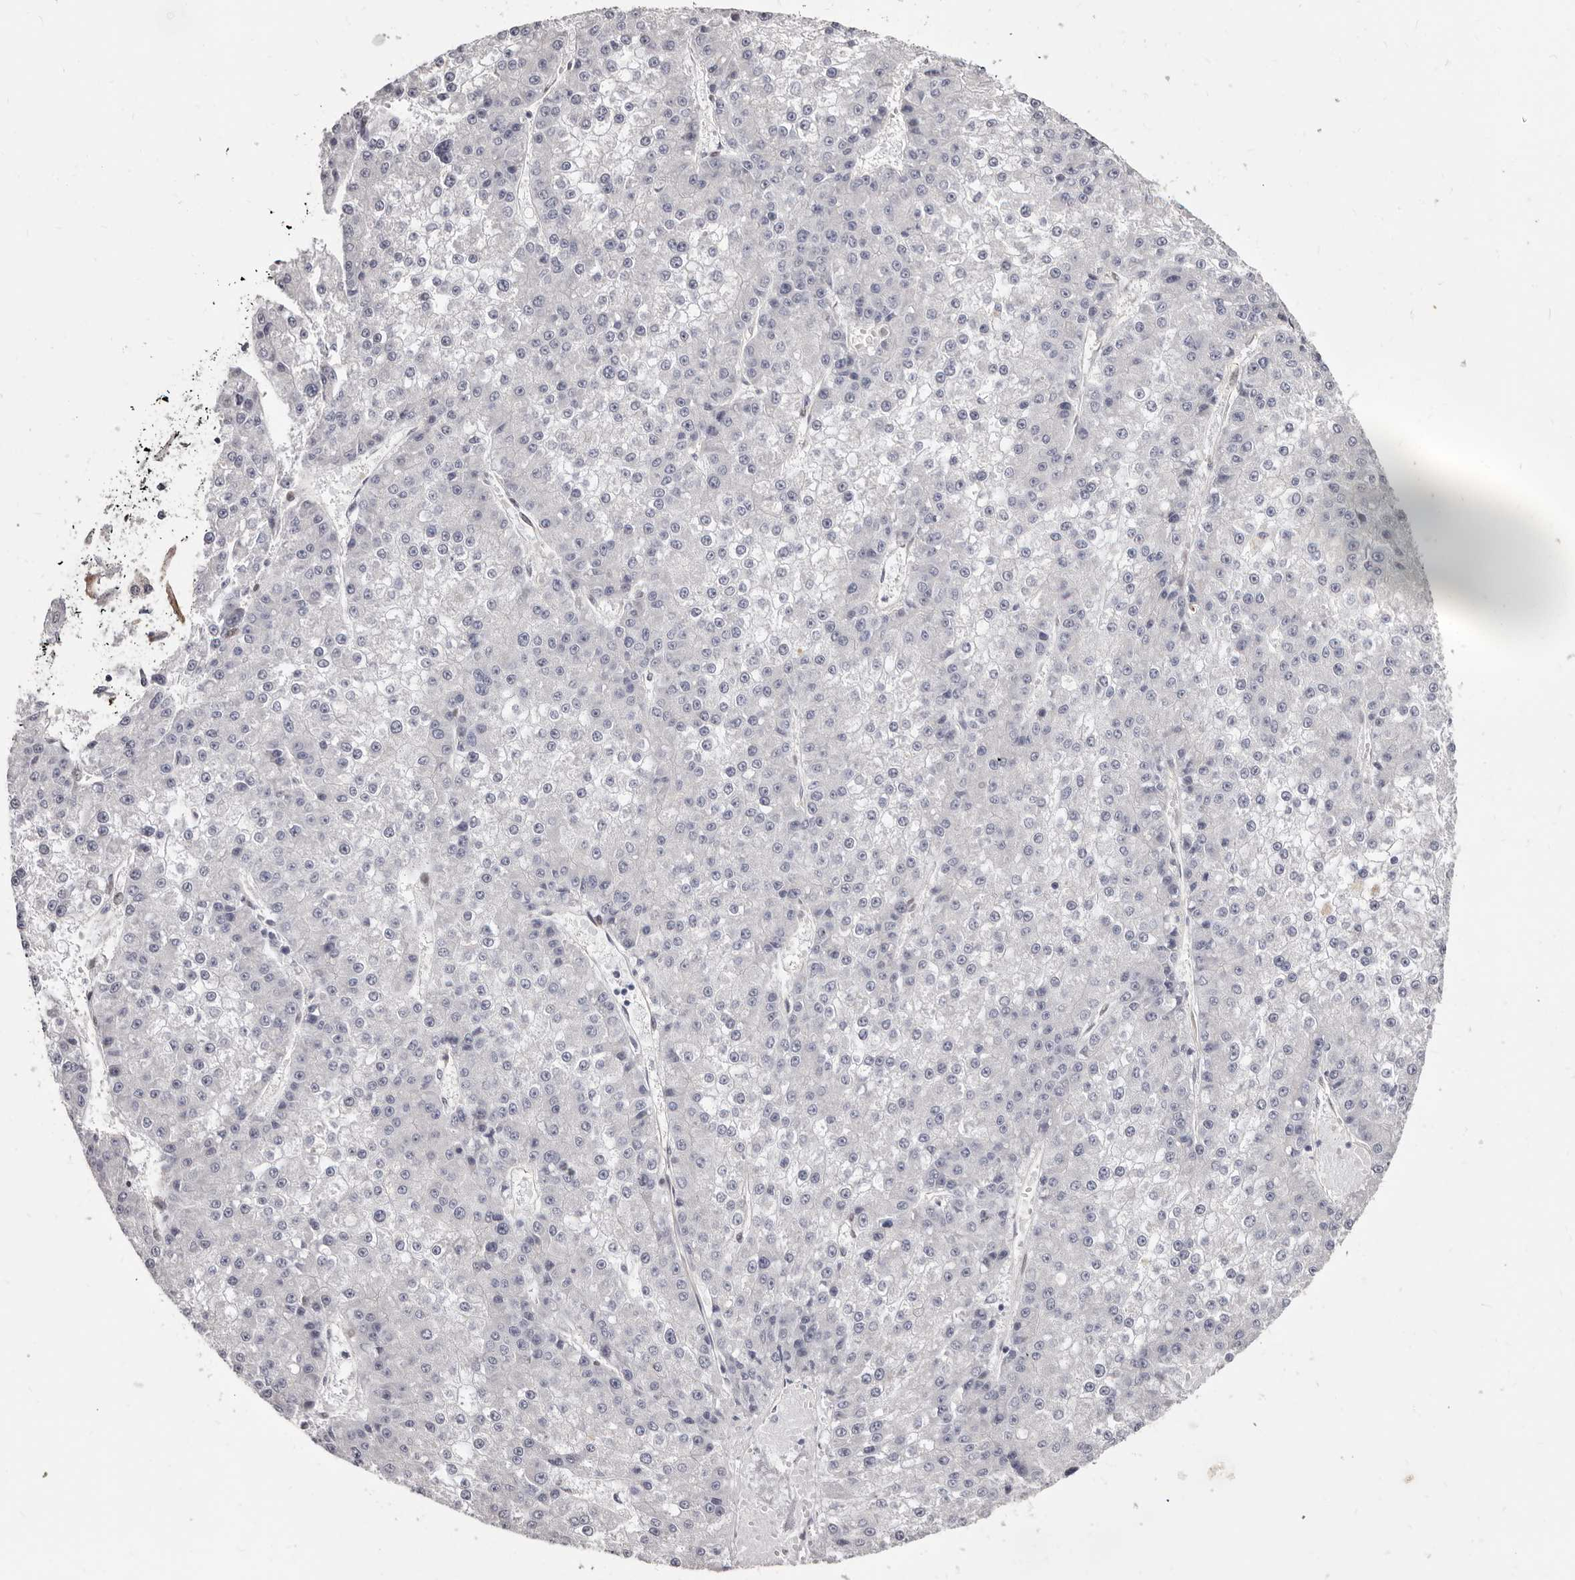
{"staining": {"intensity": "negative", "quantity": "none", "location": "none"}, "tissue": "liver cancer", "cell_type": "Tumor cells", "image_type": "cancer", "snomed": [{"axis": "morphology", "description": "Carcinoma, Hepatocellular, NOS"}, {"axis": "topography", "description": "Liver"}], "caption": "This is an immunohistochemistry (IHC) photomicrograph of hepatocellular carcinoma (liver). There is no expression in tumor cells.", "gene": "KHDRBS2", "patient": {"sex": "female", "age": 73}}